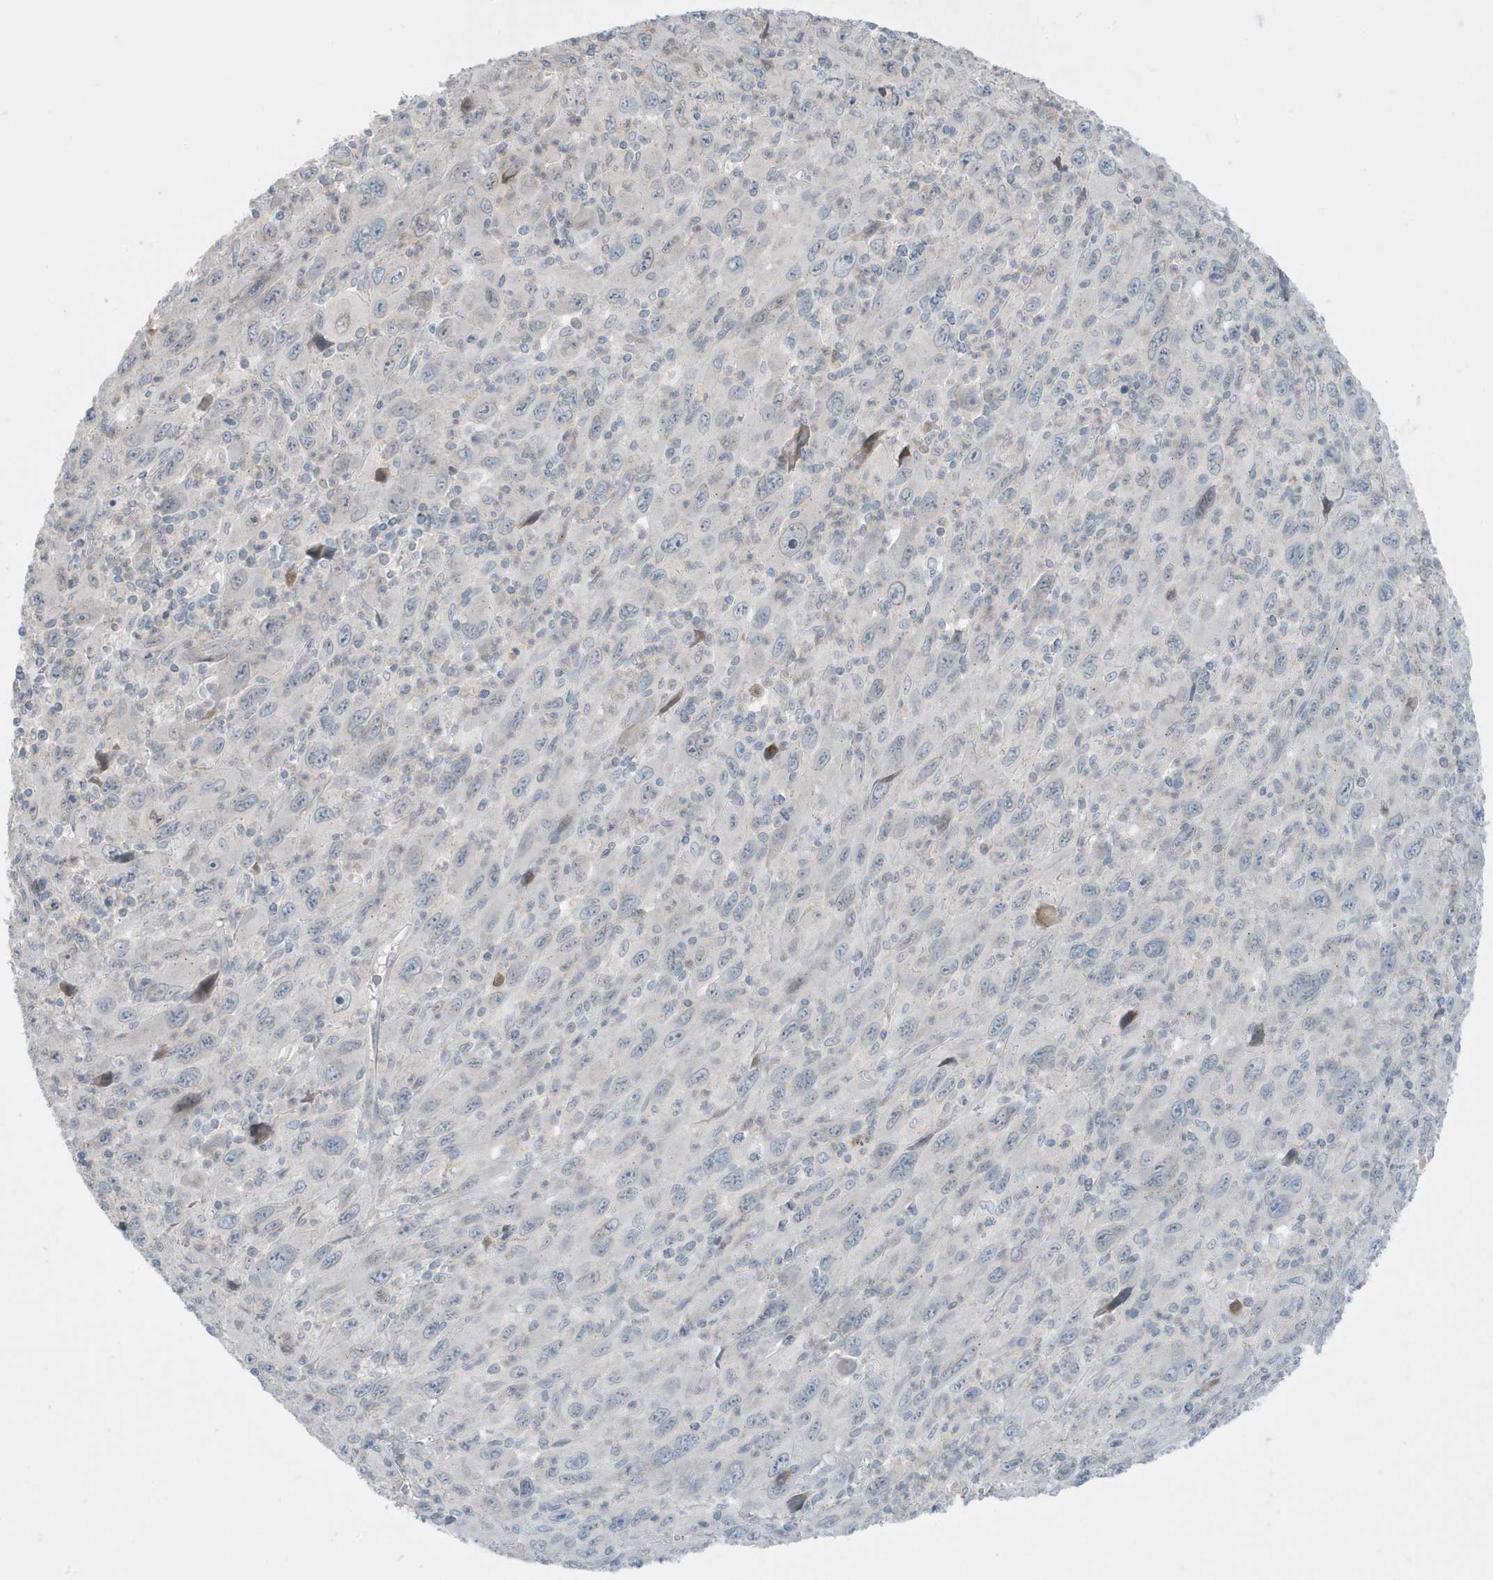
{"staining": {"intensity": "negative", "quantity": "none", "location": "none"}, "tissue": "melanoma", "cell_type": "Tumor cells", "image_type": "cancer", "snomed": [{"axis": "morphology", "description": "Malignant melanoma, Metastatic site"}, {"axis": "topography", "description": "Skin"}], "caption": "Tumor cells are negative for brown protein staining in melanoma.", "gene": "FNDC1", "patient": {"sex": "female", "age": 56}}